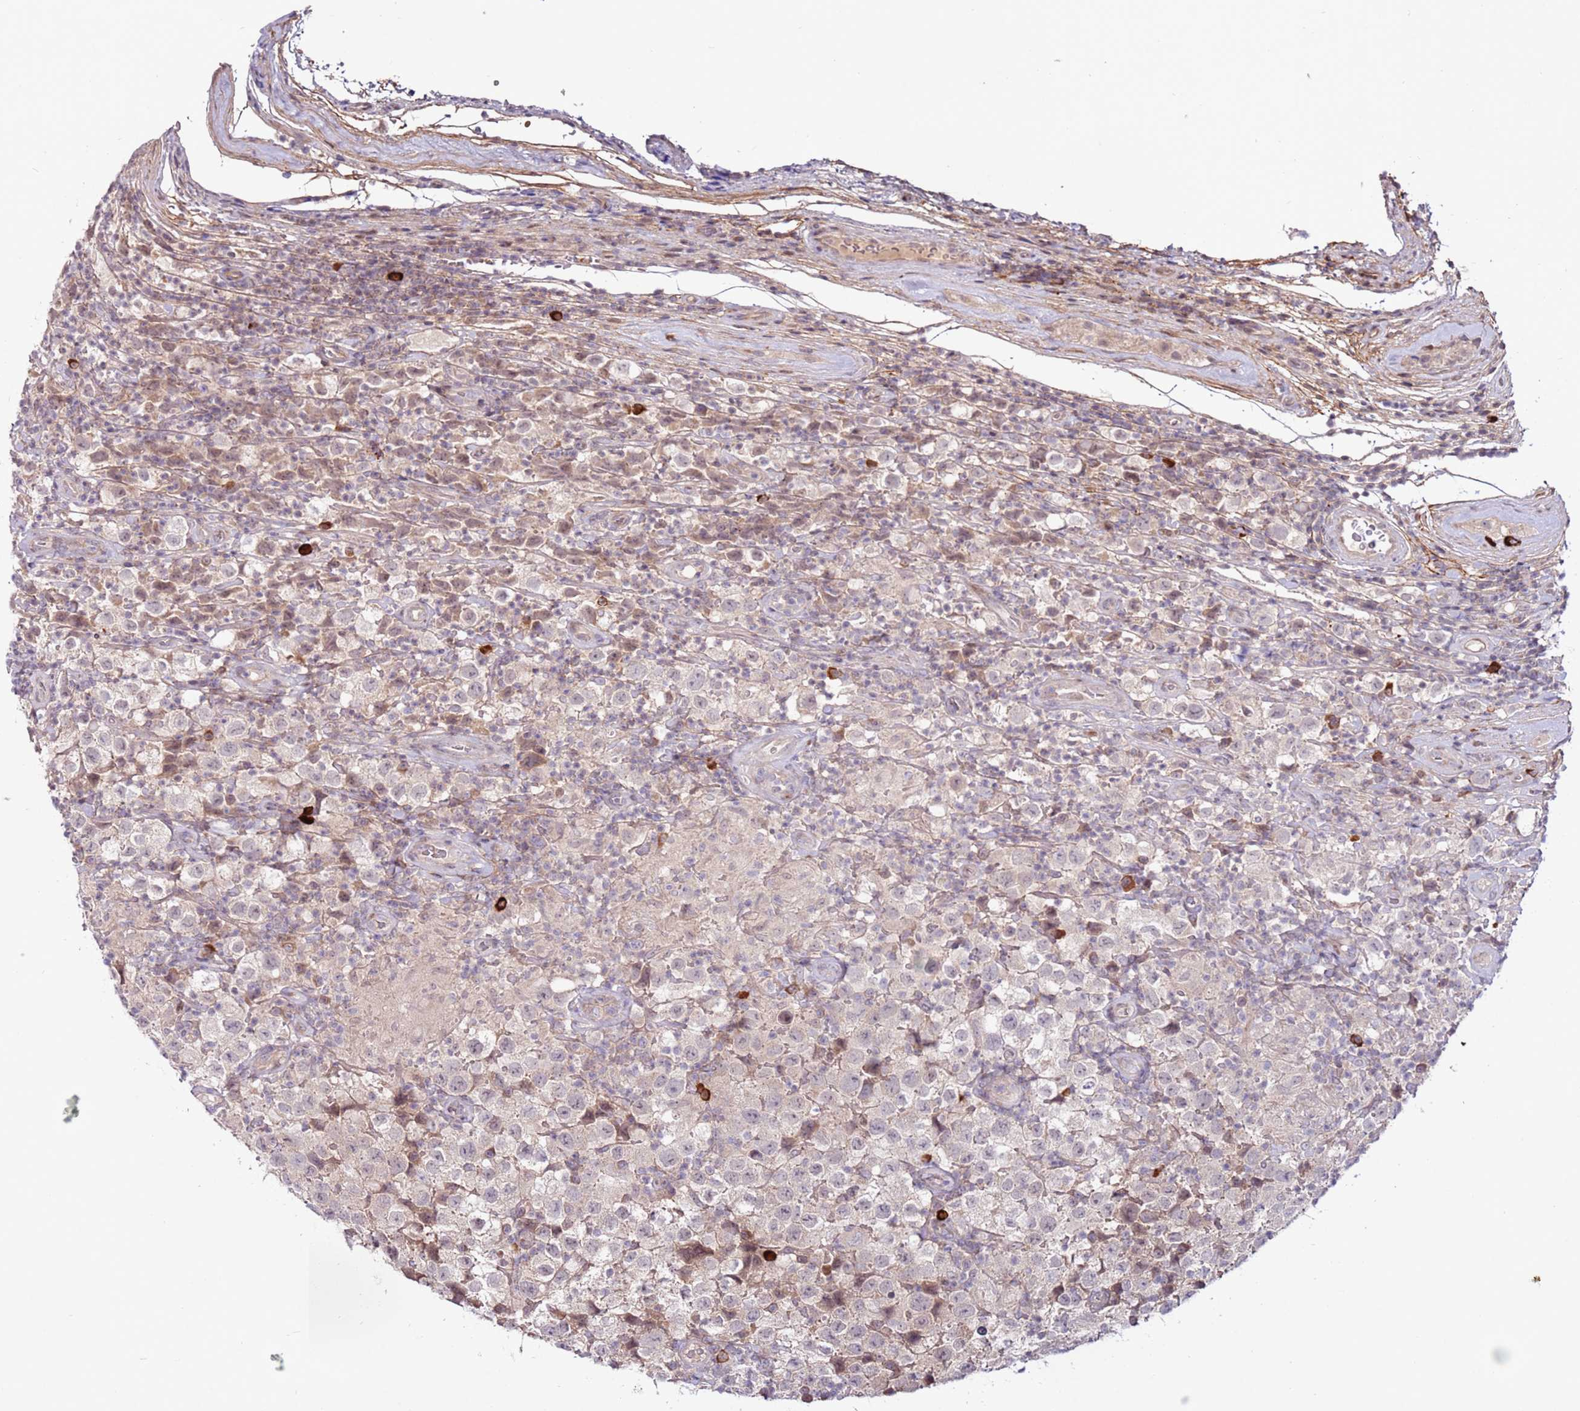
{"staining": {"intensity": "negative", "quantity": "none", "location": "none"}, "tissue": "testis cancer", "cell_type": "Tumor cells", "image_type": "cancer", "snomed": [{"axis": "morphology", "description": "Seminoma, NOS"}, {"axis": "morphology", "description": "Carcinoma, Embryonal, NOS"}, {"axis": "topography", "description": "Testis"}], "caption": "Tumor cells show no significant staining in embryonal carcinoma (testis).", "gene": "MTG2", "patient": {"sex": "male", "age": 41}}